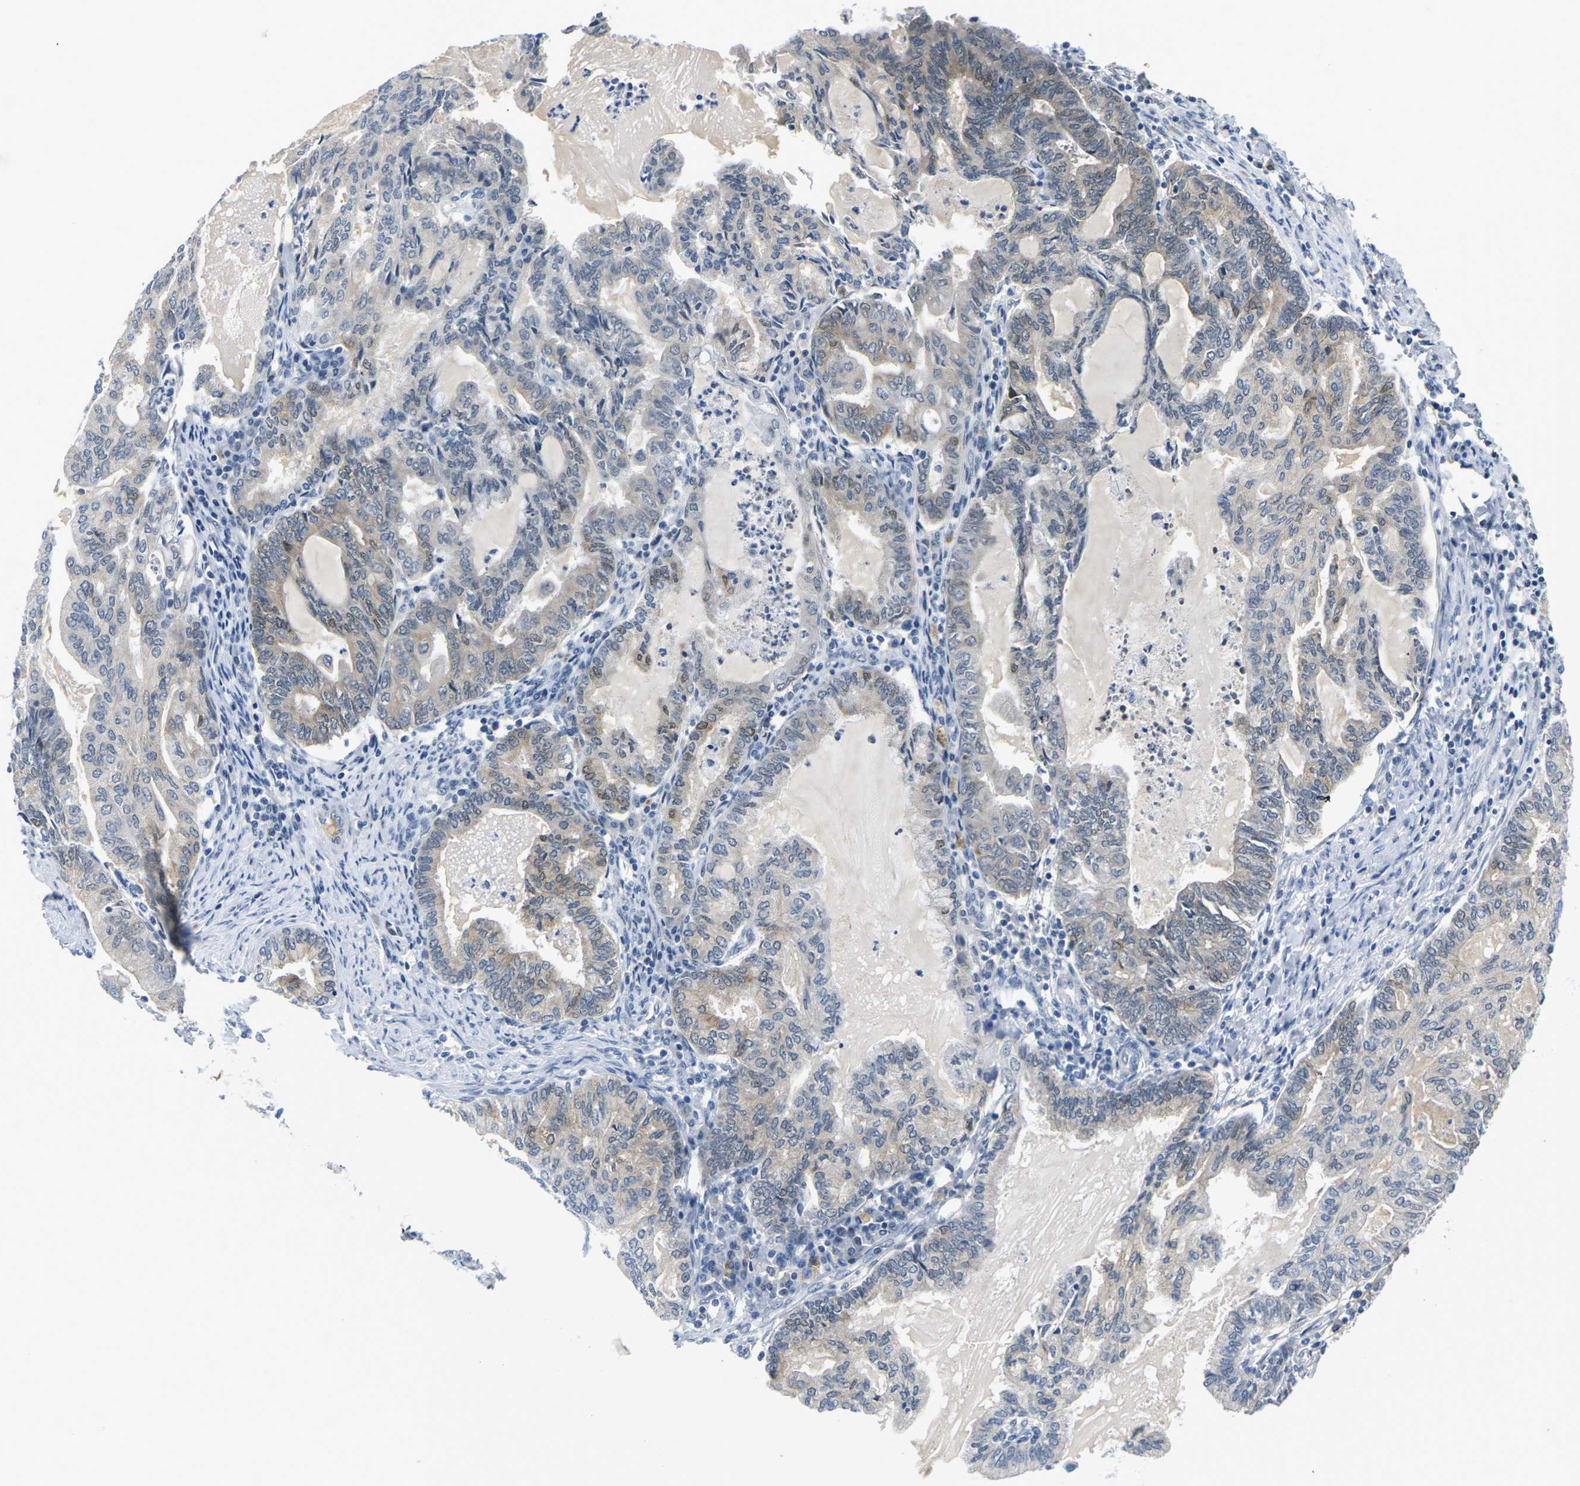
{"staining": {"intensity": "moderate", "quantity": "25%-75%", "location": "cytoplasmic/membranous,nuclear"}, "tissue": "endometrial cancer", "cell_type": "Tumor cells", "image_type": "cancer", "snomed": [{"axis": "morphology", "description": "Adenocarcinoma, NOS"}, {"axis": "topography", "description": "Endometrium"}], "caption": "Immunohistochemical staining of endometrial adenocarcinoma demonstrates moderate cytoplasmic/membranous and nuclear protein staining in about 25%-75% of tumor cells.", "gene": "PKP2", "patient": {"sex": "female", "age": 86}}